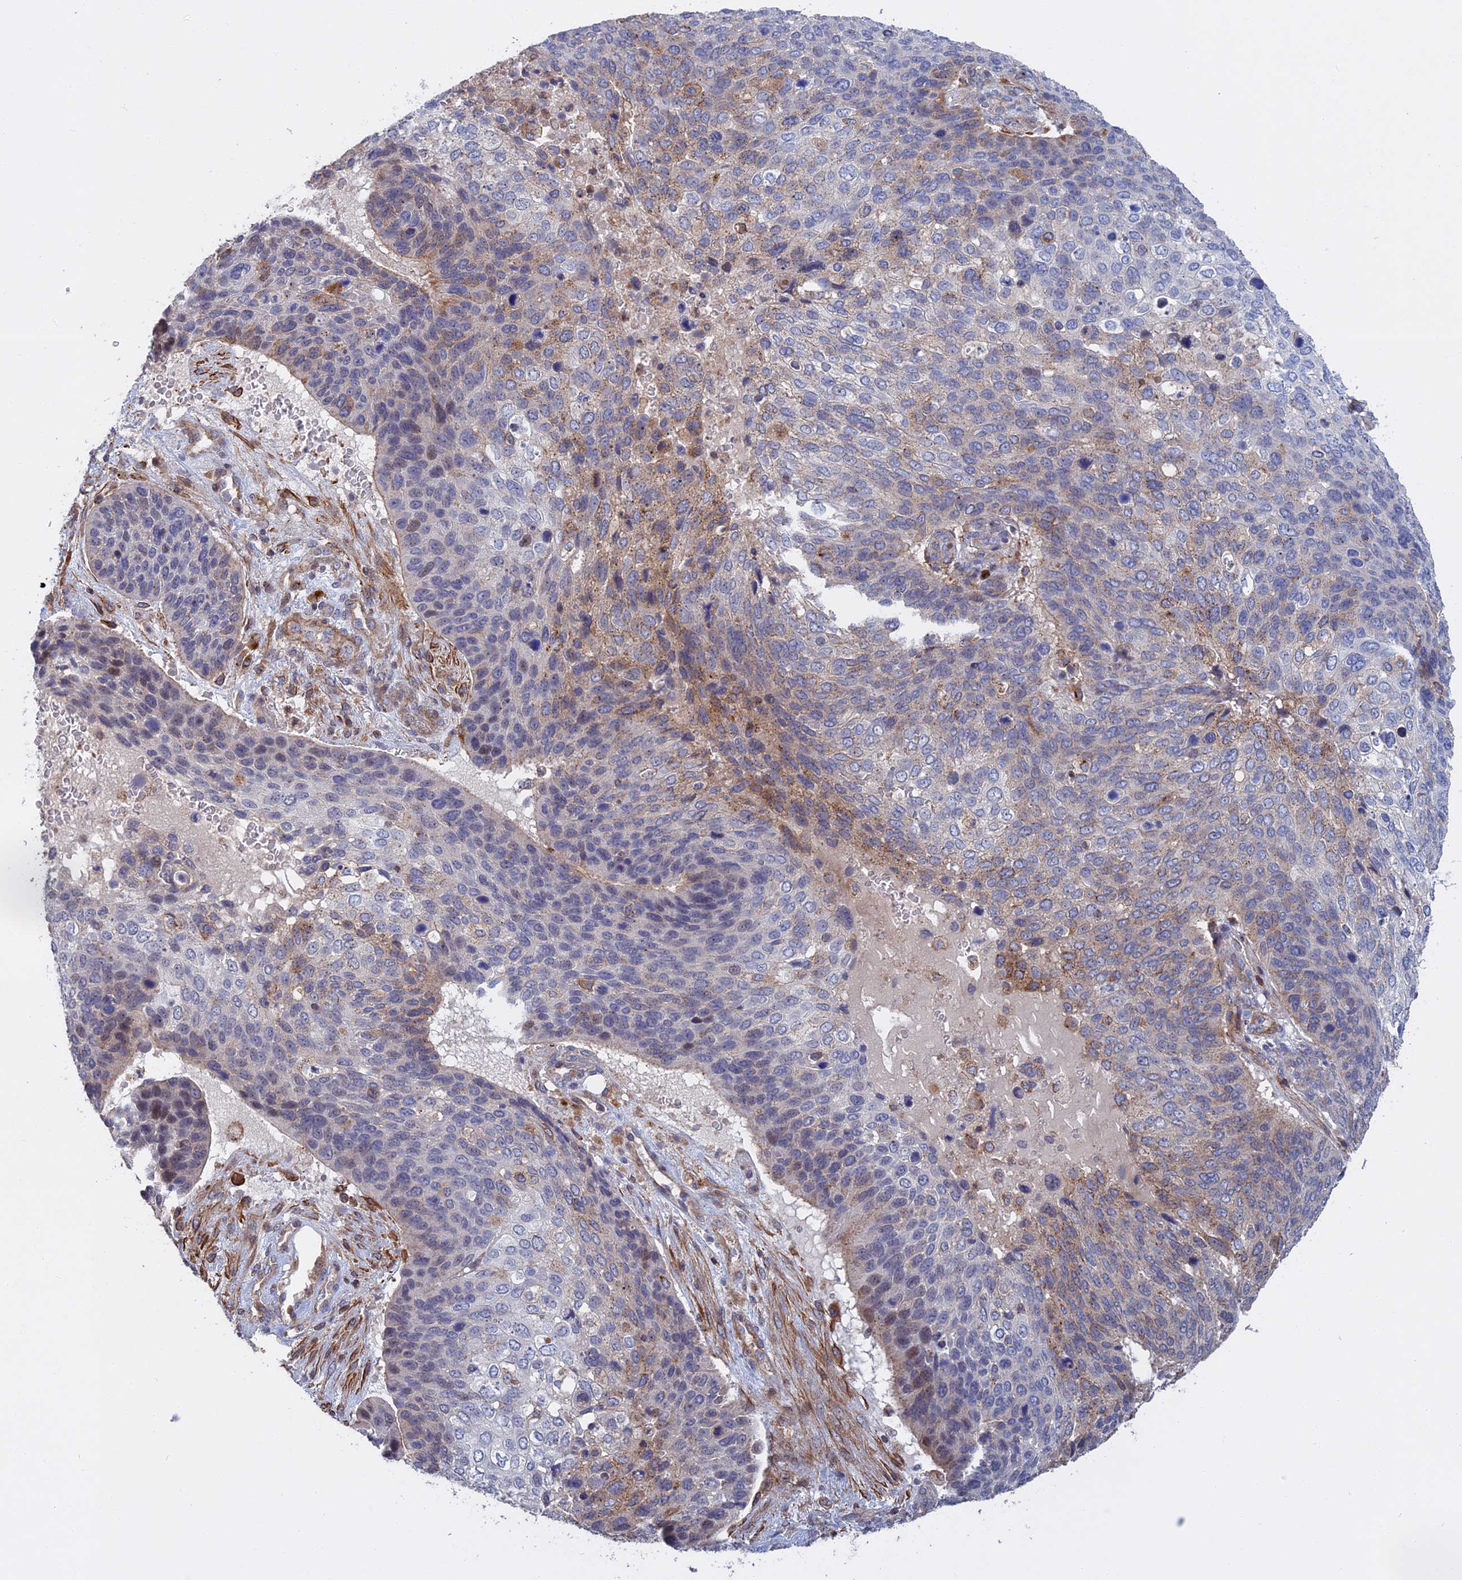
{"staining": {"intensity": "weak", "quantity": "<25%", "location": "cytoplasmic/membranous"}, "tissue": "skin cancer", "cell_type": "Tumor cells", "image_type": "cancer", "snomed": [{"axis": "morphology", "description": "Basal cell carcinoma"}, {"axis": "topography", "description": "Skin"}], "caption": "Immunohistochemistry (IHC) of skin basal cell carcinoma exhibits no positivity in tumor cells.", "gene": "LYPD5", "patient": {"sex": "female", "age": 74}}